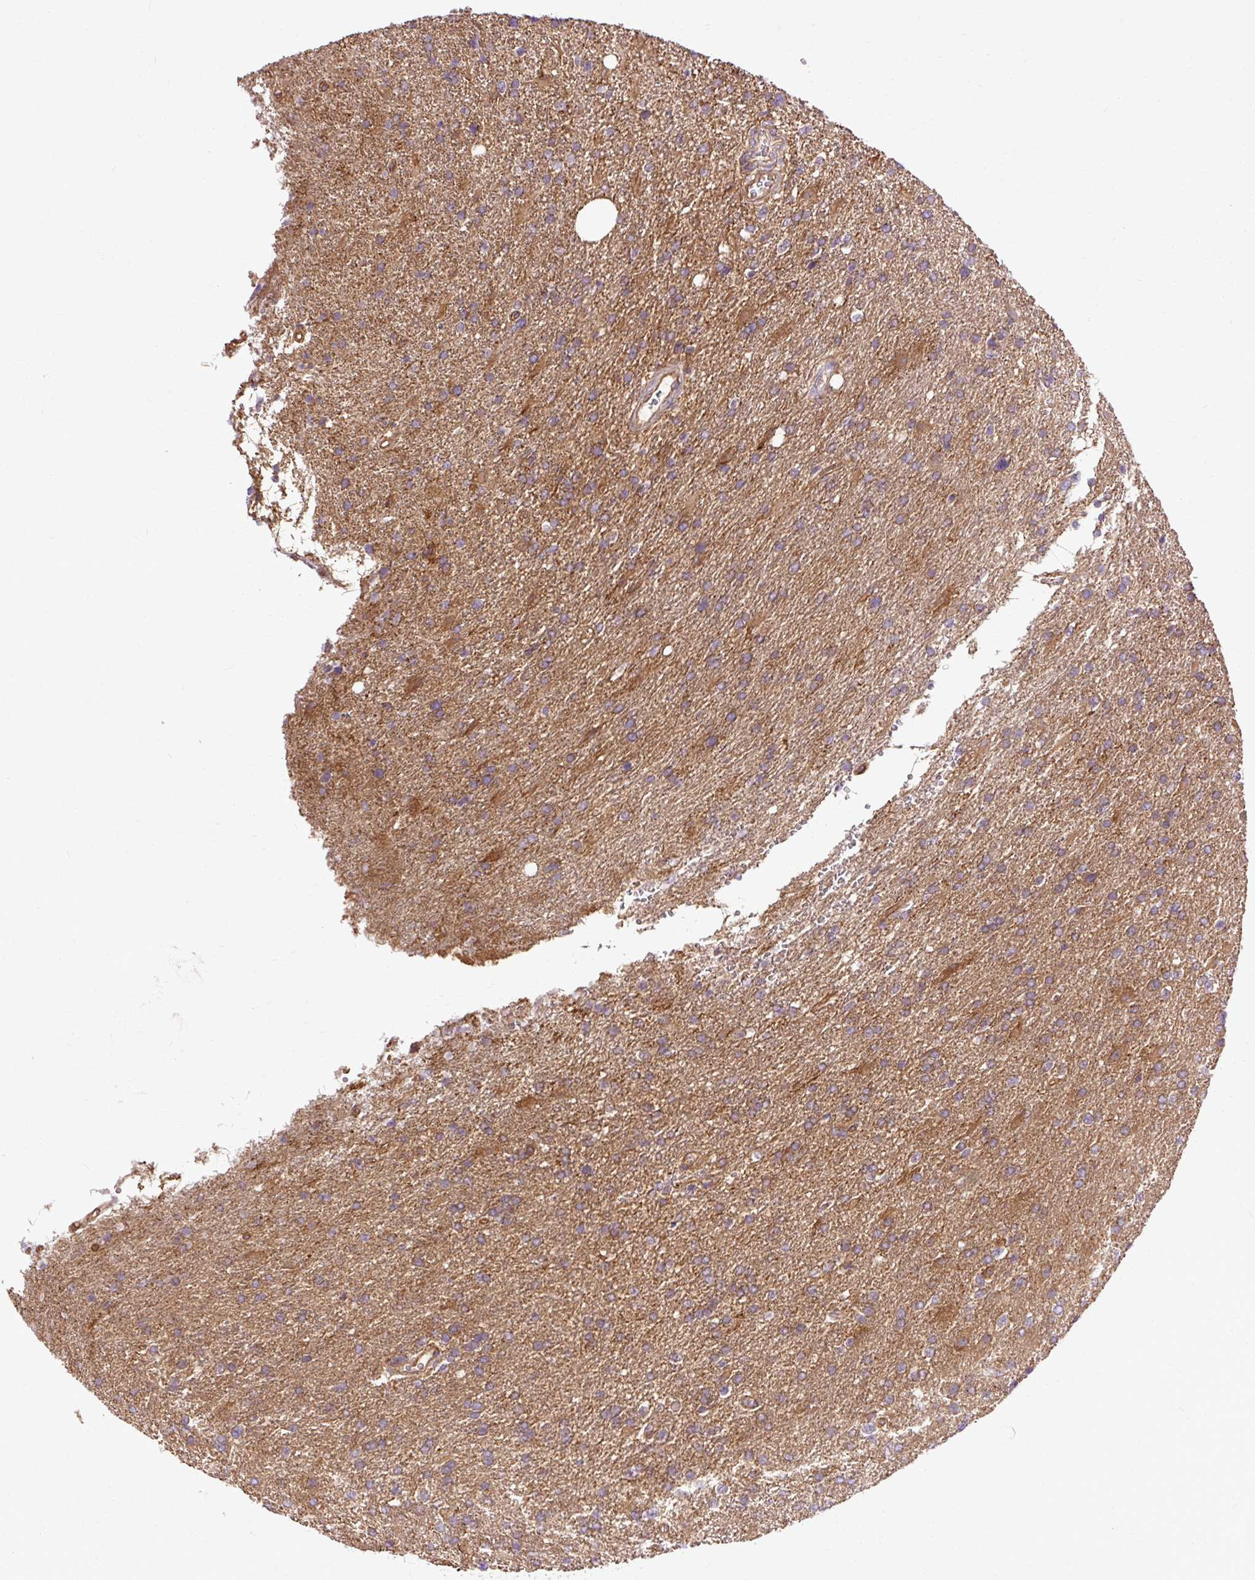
{"staining": {"intensity": "moderate", "quantity": ">75%", "location": "cytoplasmic/membranous"}, "tissue": "glioma", "cell_type": "Tumor cells", "image_type": "cancer", "snomed": [{"axis": "morphology", "description": "Glioma, malignant, High grade"}, {"axis": "topography", "description": "Brain"}], "caption": "IHC (DAB (3,3'-diaminobenzidine)) staining of glioma demonstrates moderate cytoplasmic/membranous protein positivity in approximately >75% of tumor cells.", "gene": "CCDC93", "patient": {"sex": "male", "age": 56}}